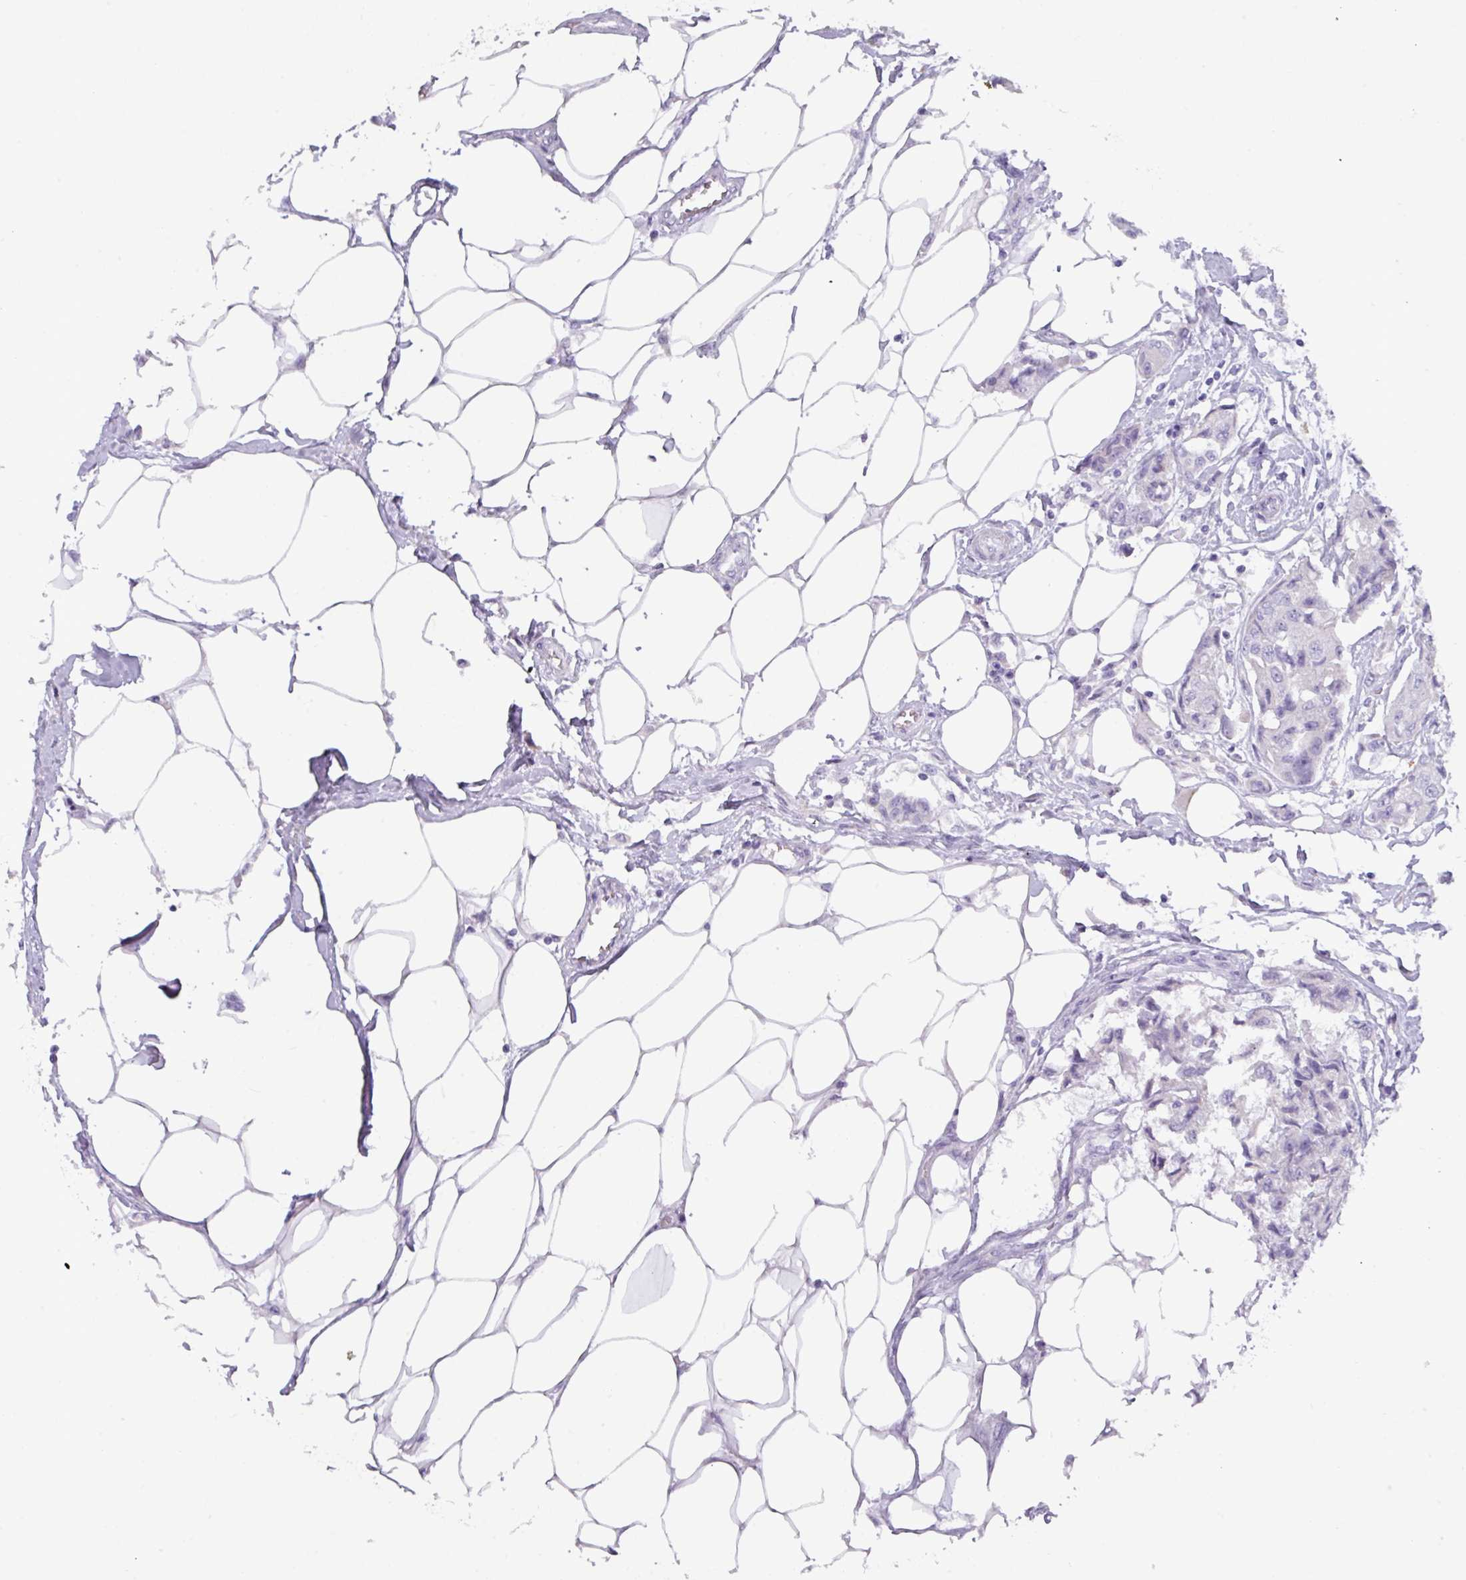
{"staining": {"intensity": "negative", "quantity": "none", "location": "none"}, "tissue": "breast cancer", "cell_type": "Tumor cells", "image_type": "cancer", "snomed": [{"axis": "morphology", "description": "Duct carcinoma"}, {"axis": "topography", "description": "Breast"}, {"axis": "topography", "description": "Lymph node"}], "caption": "The IHC photomicrograph has no significant expression in tumor cells of breast invasive ductal carcinoma tissue.", "gene": "NCCRP1", "patient": {"sex": "female", "age": 80}}